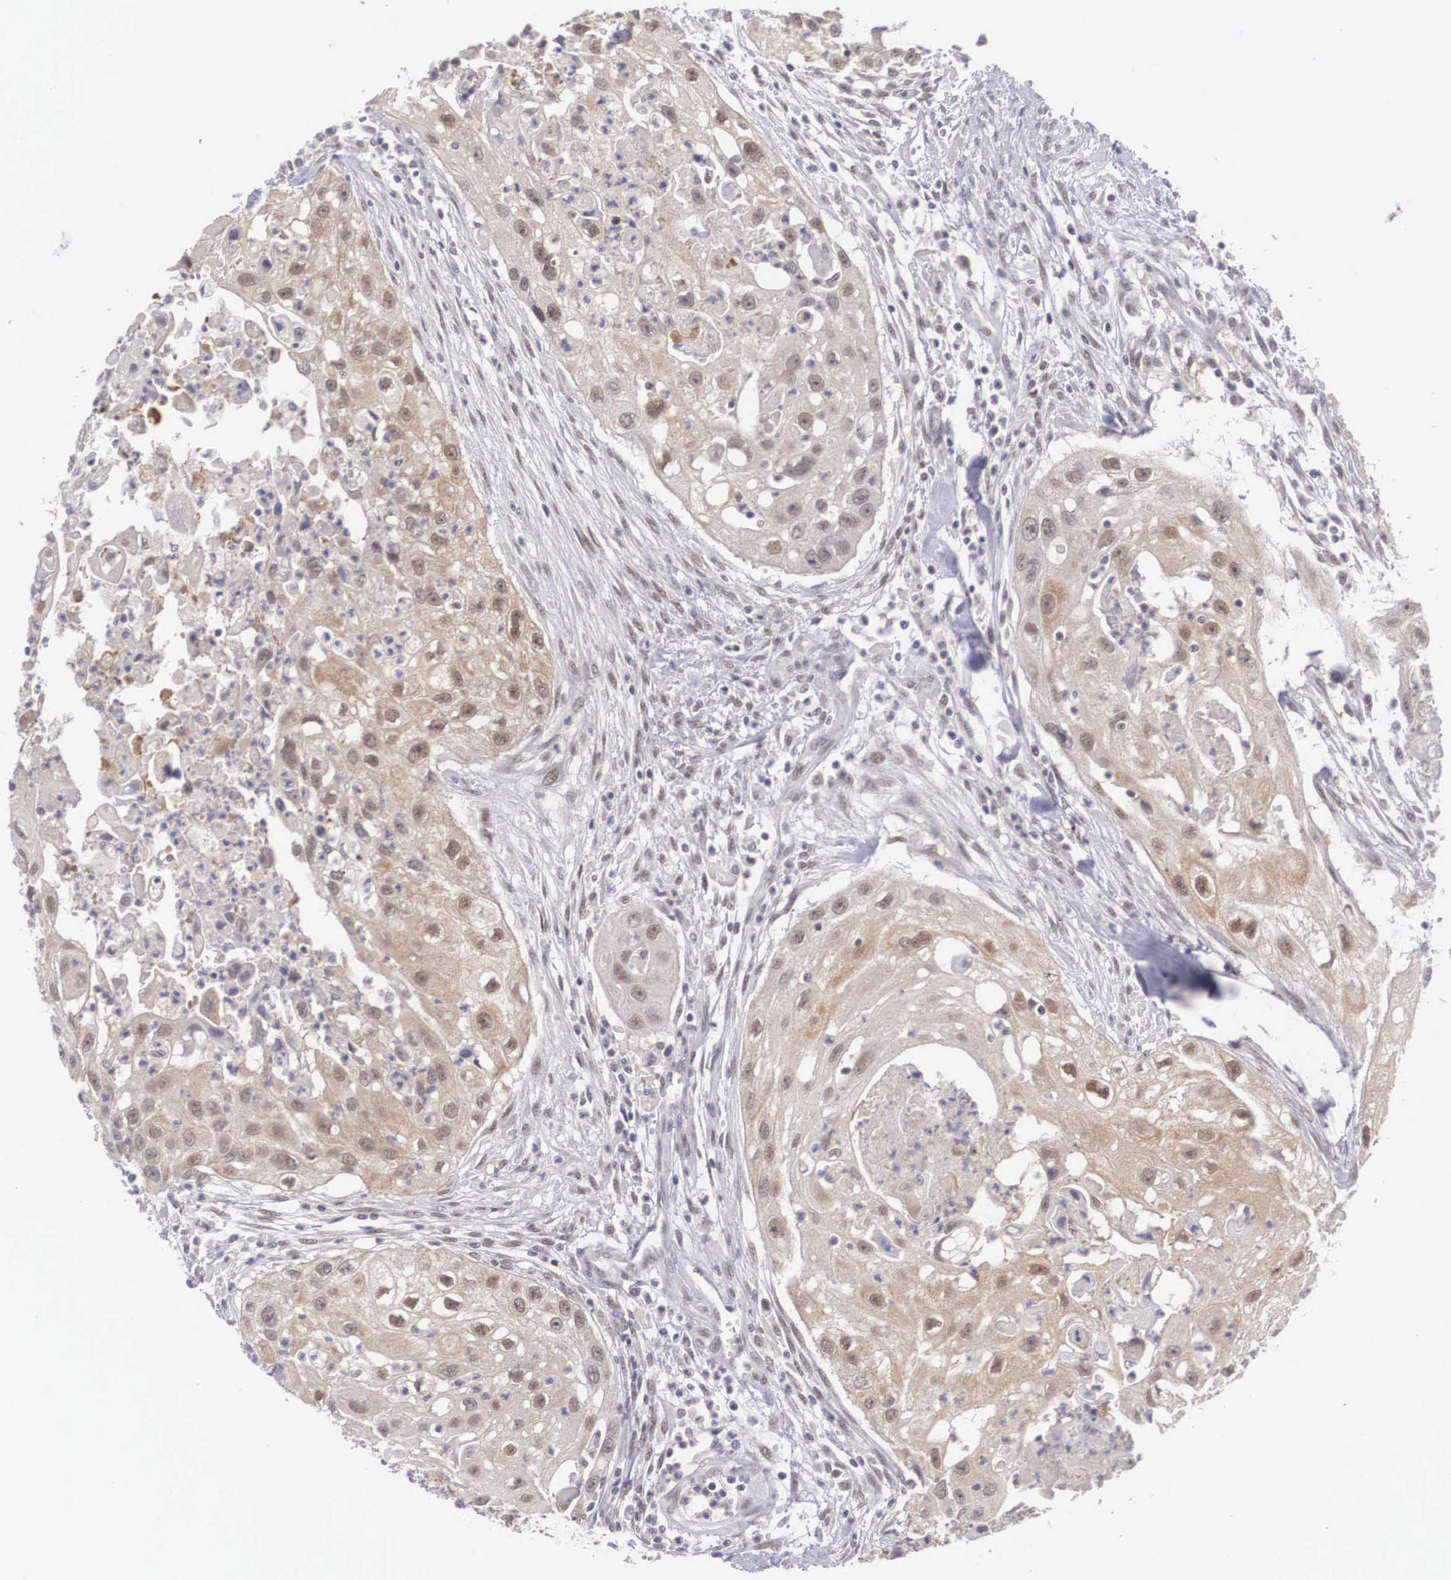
{"staining": {"intensity": "moderate", "quantity": ">75%", "location": "cytoplasmic/membranous,nuclear"}, "tissue": "head and neck cancer", "cell_type": "Tumor cells", "image_type": "cancer", "snomed": [{"axis": "morphology", "description": "Squamous cell carcinoma, NOS"}, {"axis": "topography", "description": "Head-Neck"}], "caption": "Immunohistochemistry histopathology image of human head and neck cancer stained for a protein (brown), which displays medium levels of moderate cytoplasmic/membranous and nuclear expression in about >75% of tumor cells.", "gene": "NINL", "patient": {"sex": "male", "age": 64}}